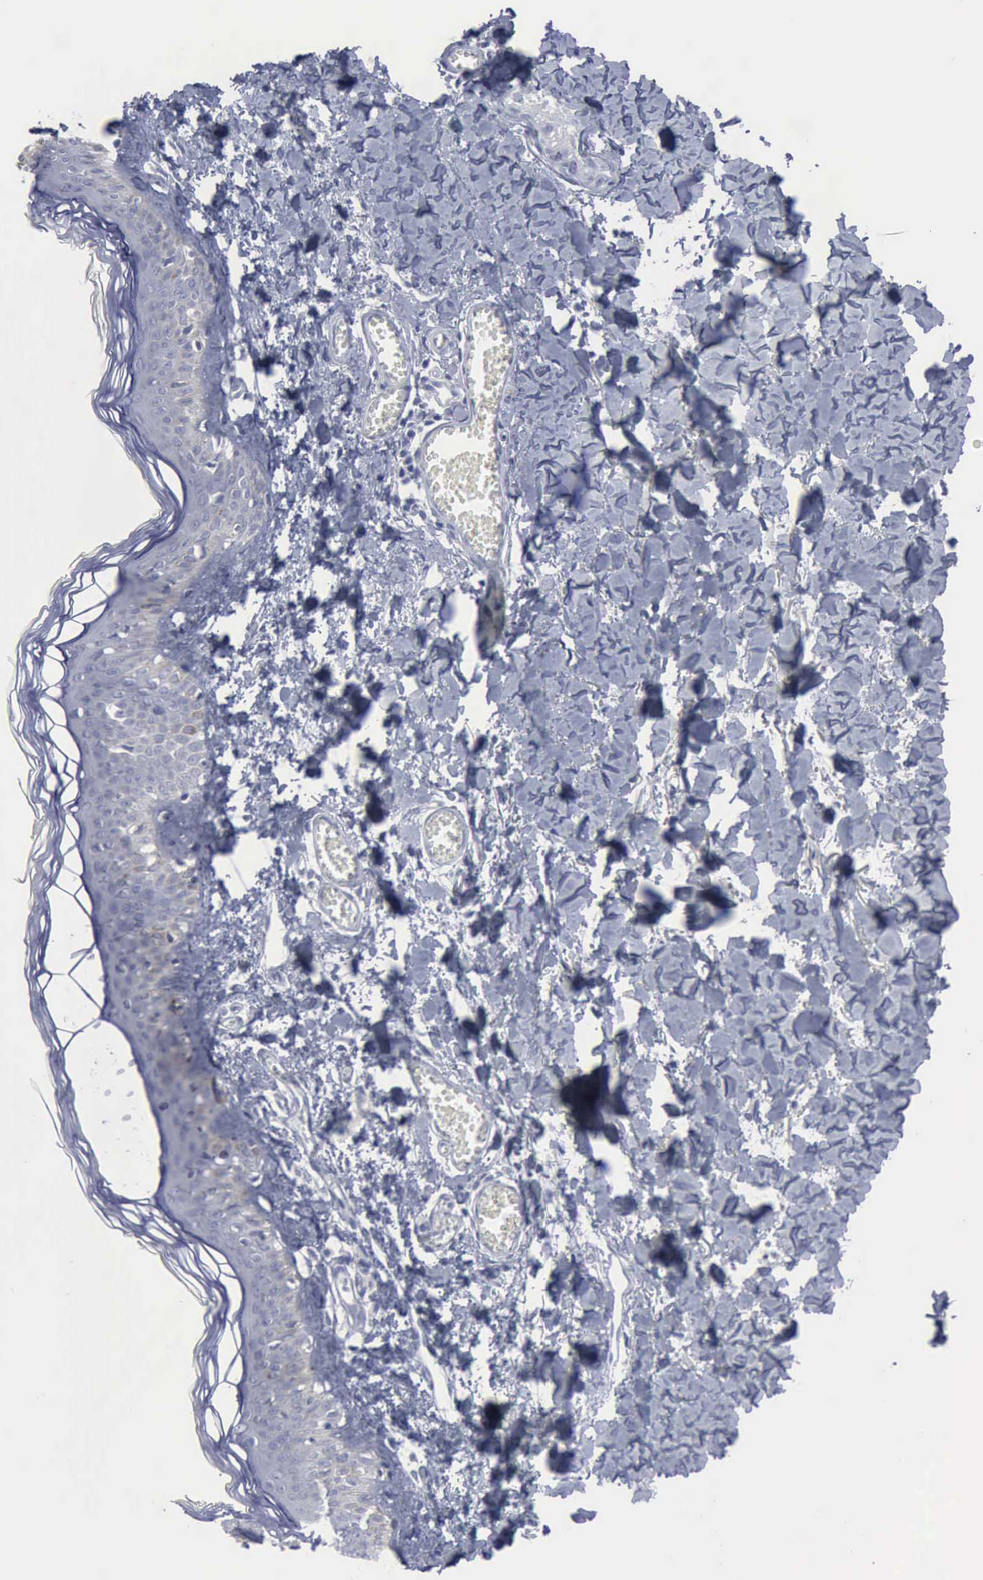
{"staining": {"intensity": "negative", "quantity": "none", "location": "none"}, "tissue": "skin", "cell_type": "Fibroblasts", "image_type": "normal", "snomed": [{"axis": "morphology", "description": "Normal tissue, NOS"}, {"axis": "morphology", "description": "Sarcoma, NOS"}, {"axis": "topography", "description": "Skin"}, {"axis": "topography", "description": "Soft tissue"}], "caption": "The immunohistochemistry (IHC) image has no significant positivity in fibroblasts of skin. The staining was performed using DAB (3,3'-diaminobenzidine) to visualize the protein expression in brown, while the nuclei were stained in blue with hematoxylin (Magnification: 20x).", "gene": "VCAM1", "patient": {"sex": "female", "age": 51}}